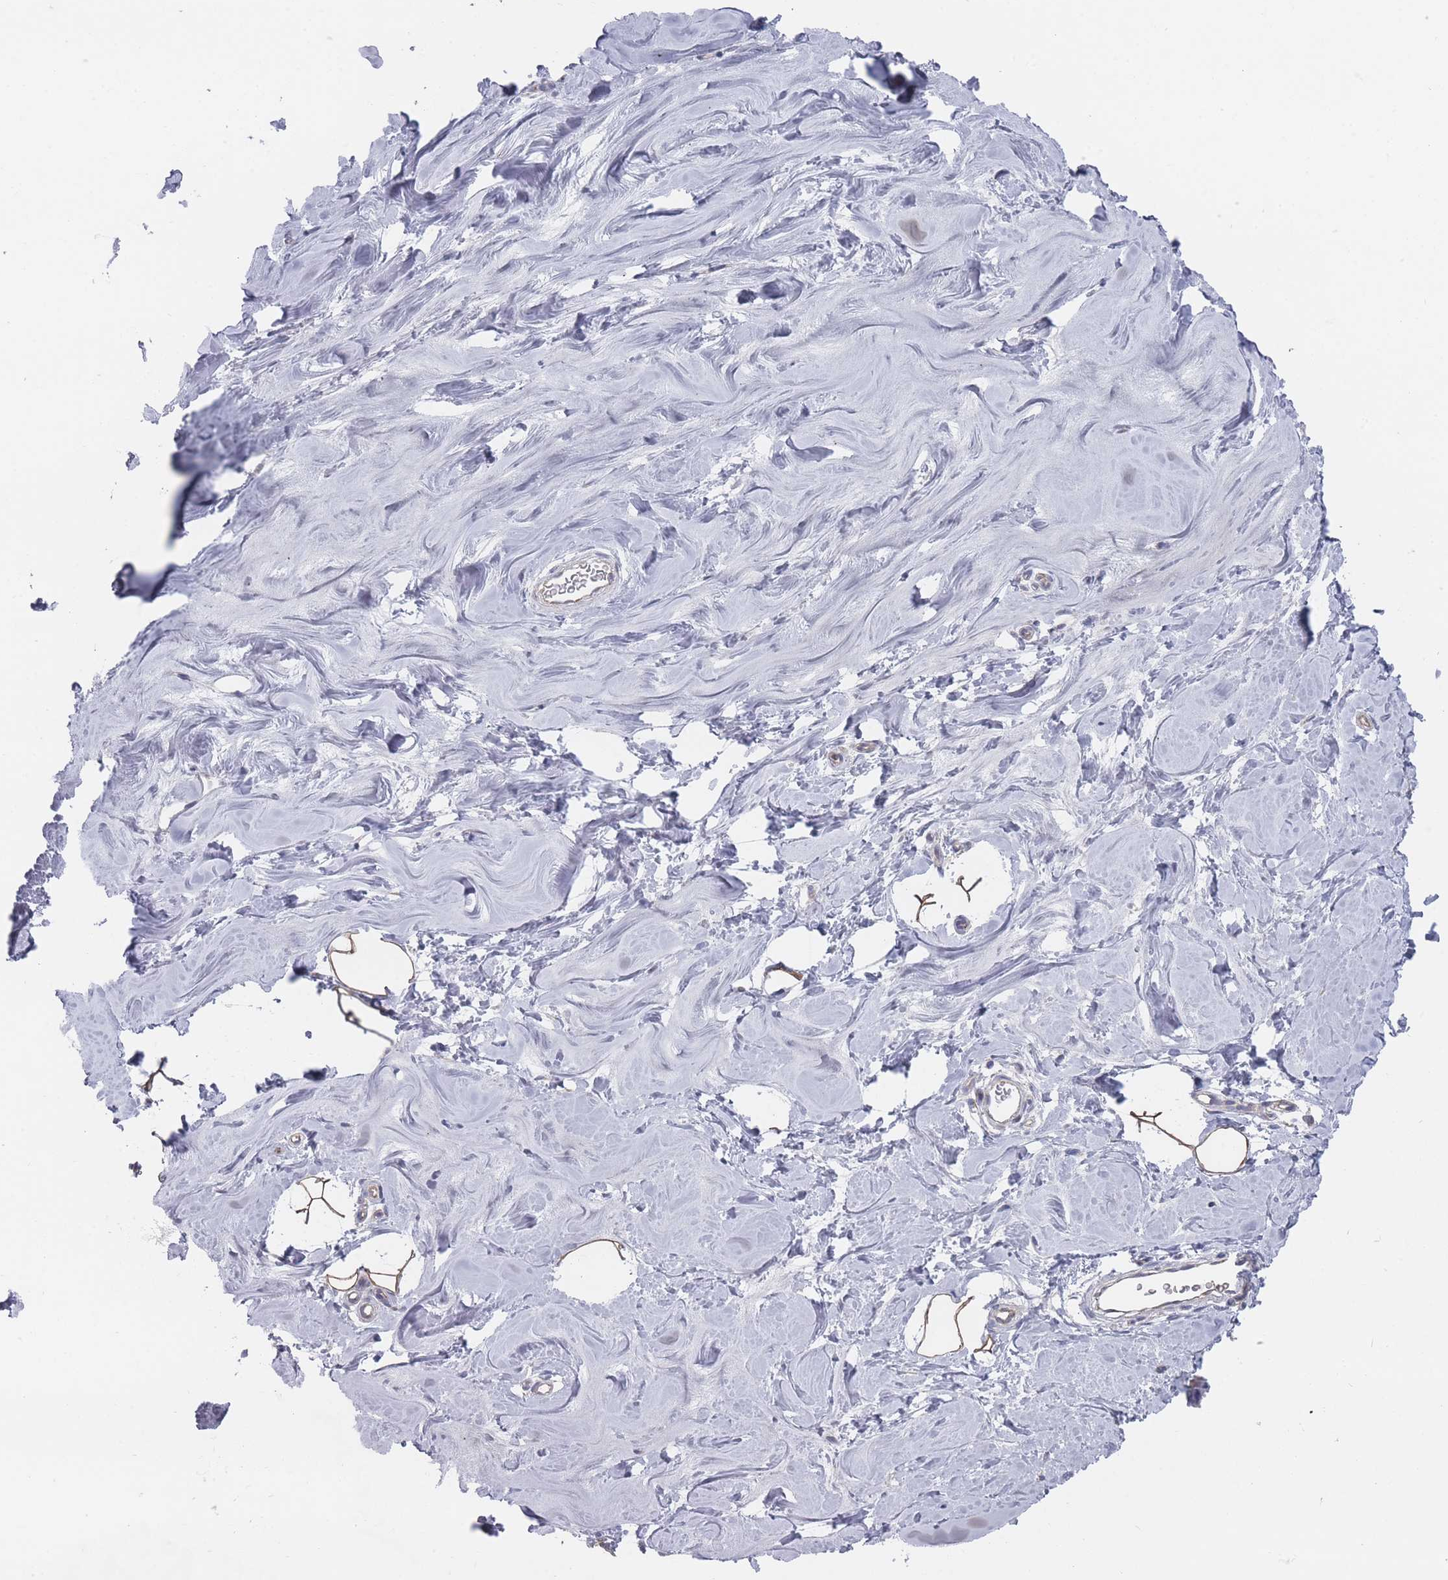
{"staining": {"intensity": "moderate", "quantity": "25%-75%", "location": "cytoplasmic/membranous"}, "tissue": "breast", "cell_type": "Adipocytes", "image_type": "normal", "snomed": [{"axis": "morphology", "description": "Normal tissue, NOS"}, {"axis": "topography", "description": "Breast"}], "caption": "Adipocytes demonstrate medium levels of moderate cytoplasmic/membranous staining in about 25%-75% of cells in normal human breast. The staining was performed using DAB (3,3'-diaminobenzidine), with brown indicating positive protein expression. Nuclei are stained blue with hematoxylin.", "gene": "TRARG1", "patient": {"sex": "female", "age": 25}}